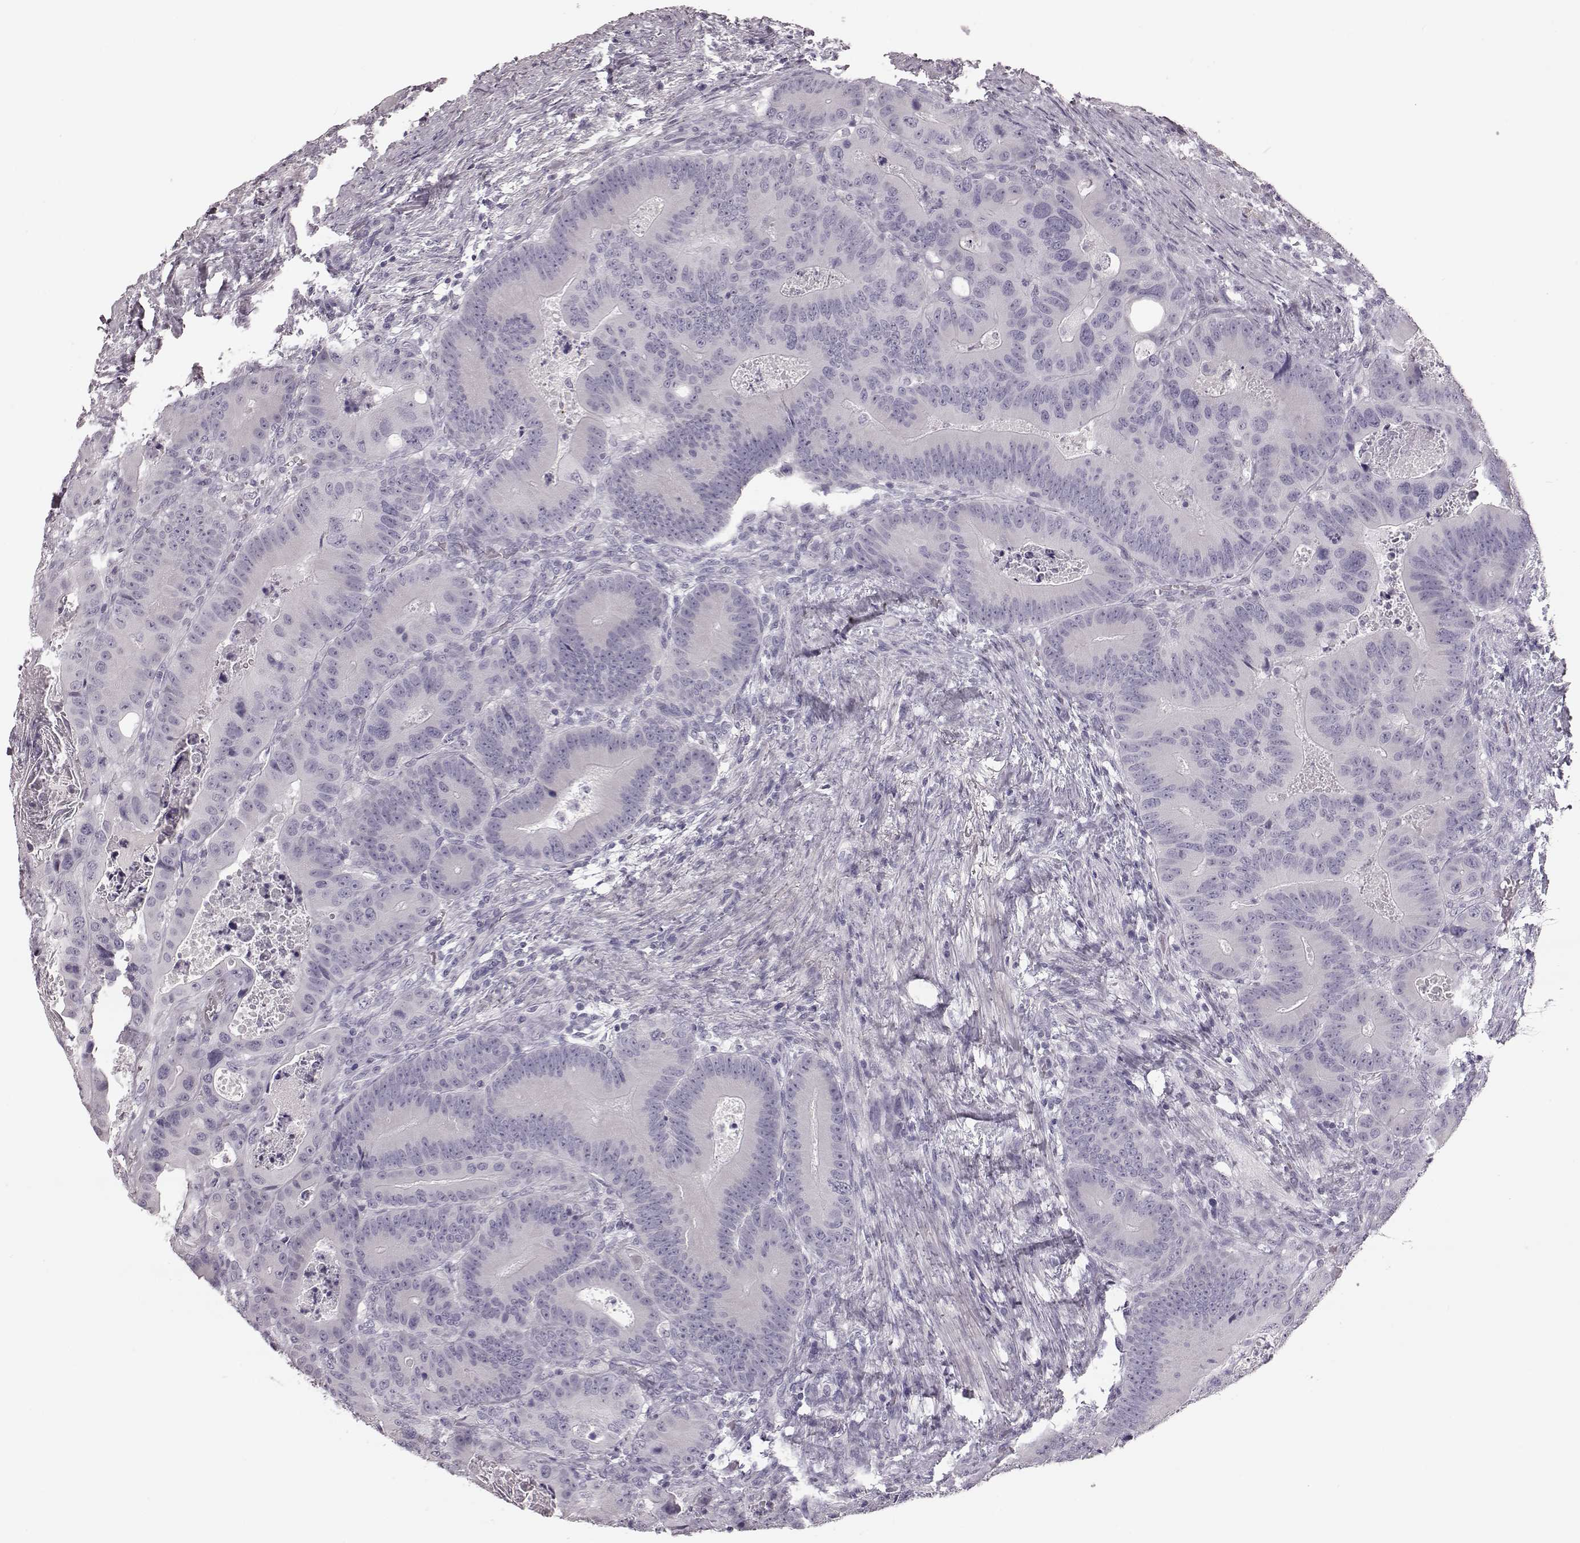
{"staining": {"intensity": "negative", "quantity": "none", "location": "none"}, "tissue": "colorectal cancer", "cell_type": "Tumor cells", "image_type": "cancer", "snomed": [{"axis": "morphology", "description": "Adenocarcinoma, NOS"}, {"axis": "topography", "description": "Rectum"}], "caption": "This is an IHC image of human colorectal cancer. There is no expression in tumor cells.", "gene": "ZNF433", "patient": {"sex": "male", "age": 64}}